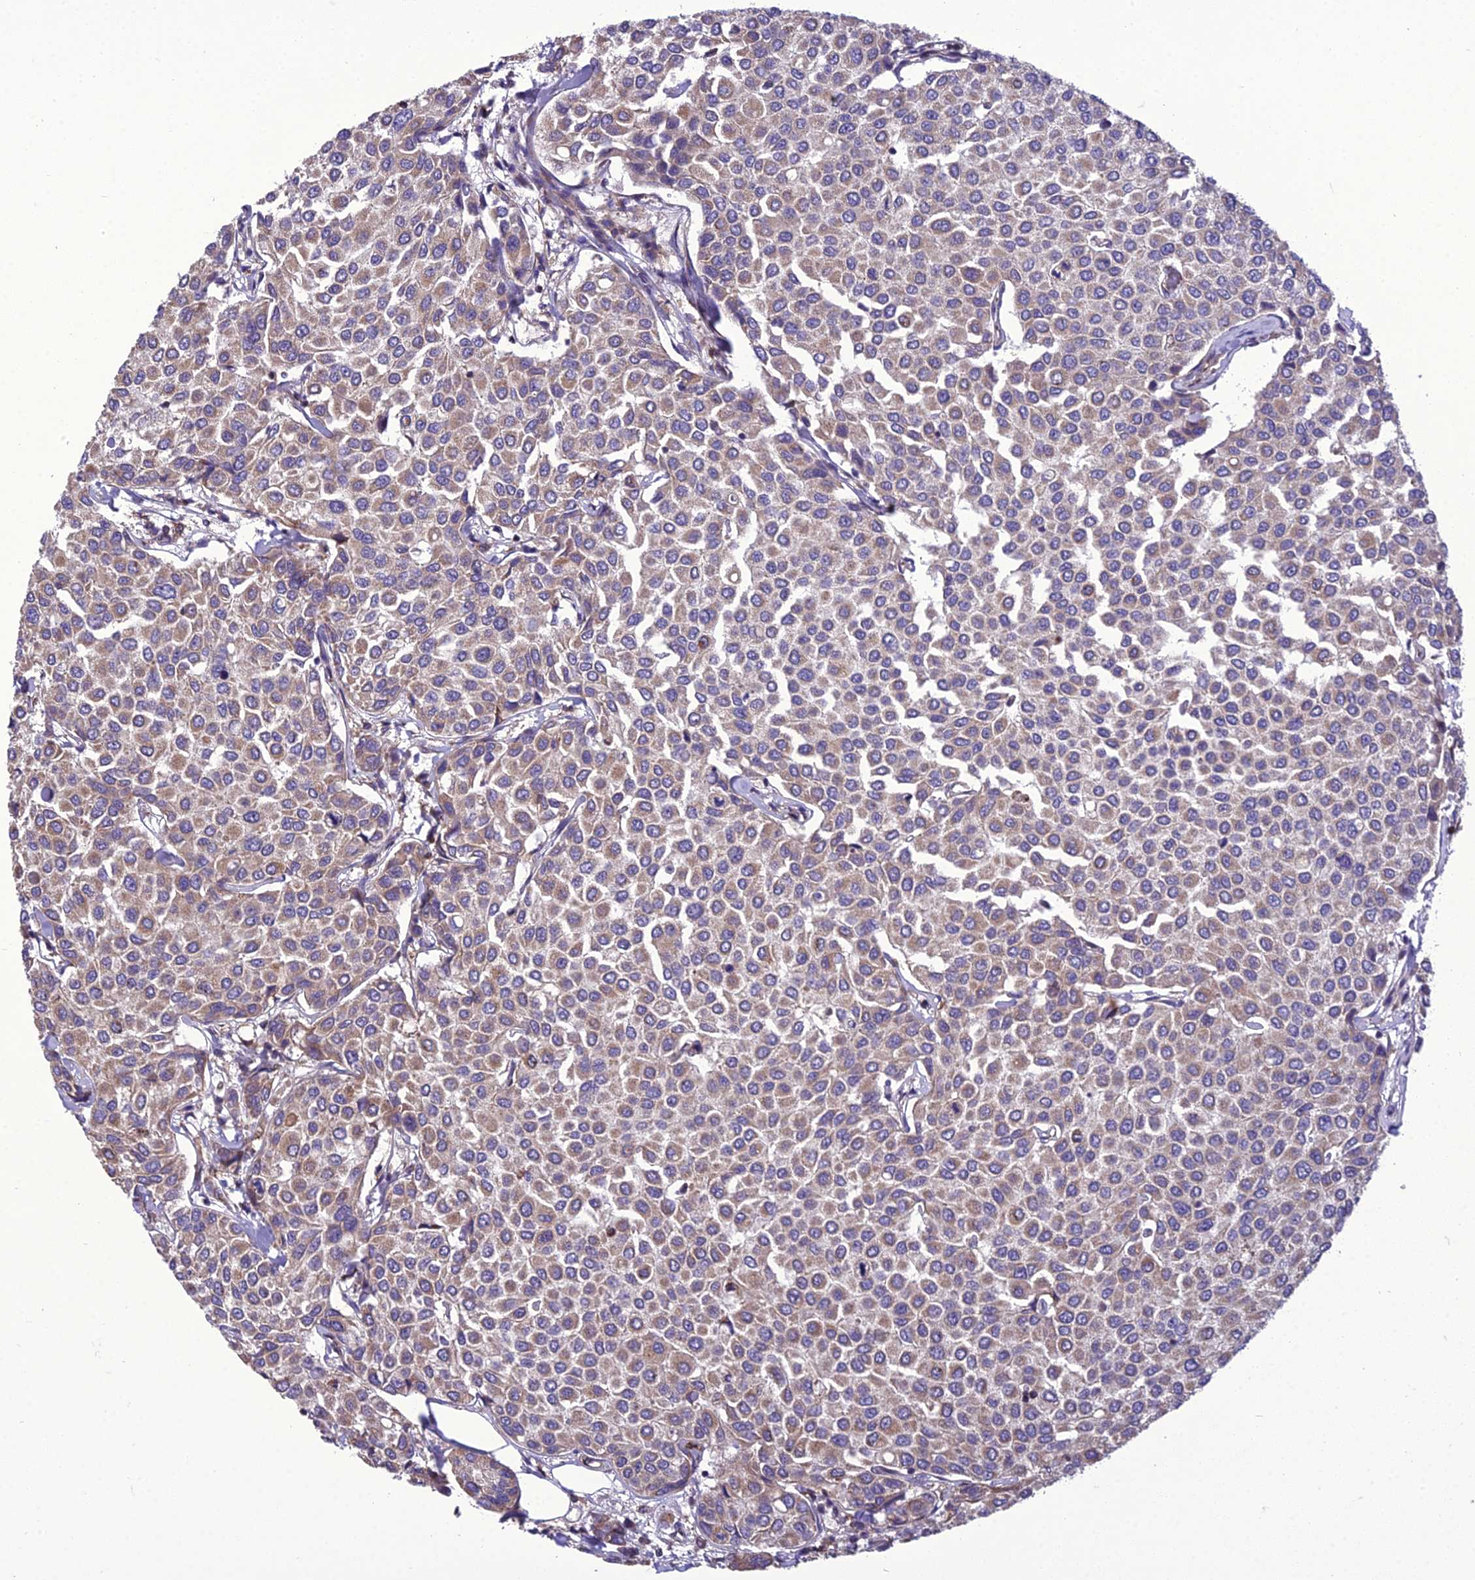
{"staining": {"intensity": "weak", "quantity": ">75%", "location": "cytoplasmic/membranous"}, "tissue": "breast cancer", "cell_type": "Tumor cells", "image_type": "cancer", "snomed": [{"axis": "morphology", "description": "Duct carcinoma"}, {"axis": "topography", "description": "Breast"}], "caption": "Immunohistochemistry micrograph of neoplastic tissue: human breast cancer stained using IHC exhibits low levels of weak protein expression localized specifically in the cytoplasmic/membranous of tumor cells, appearing as a cytoplasmic/membranous brown color.", "gene": "GIMAP1", "patient": {"sex": "female", "age": 55}}